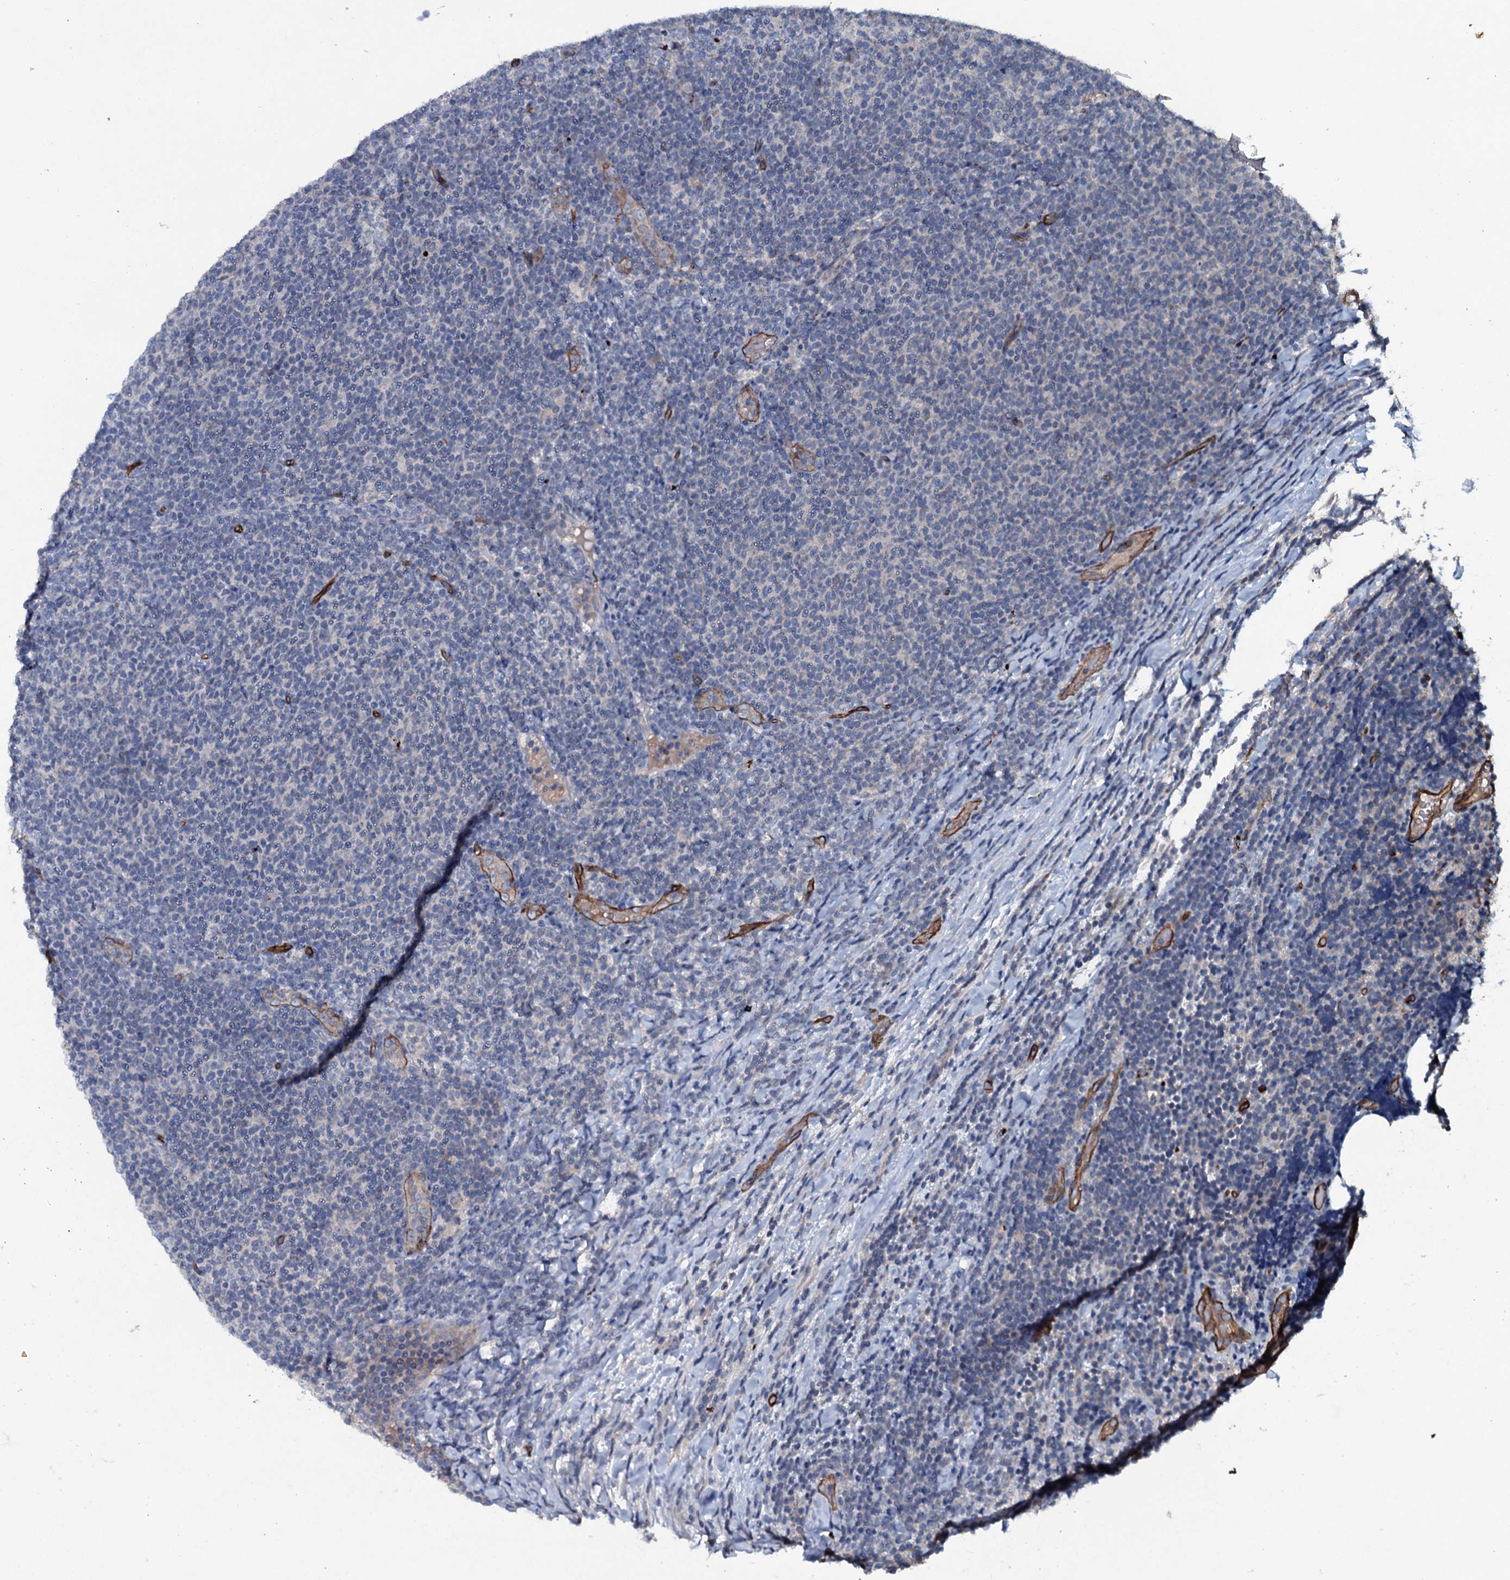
{"staining": {"intensity": "negative", "quantity": "none", "location": "none"}, "tissue": "lymphoma", "cell_type": "Tumor cells", "image_type": "cancer", "snomed": [{"axis": "morphology", "description": "Malignant lymphoma, non-Hodgkin's type, Low grade"}, {"axis": "topography", "description": "Lymph node"}], "caption": "This is an immunohistochemistry histopathology image of human low-grade malignant lymphoma, non-Hodgkin's type. There is no positivity in tumor cells.", "gene": "CLEC14A", "patient": {"sex": "male", "age": 66}}